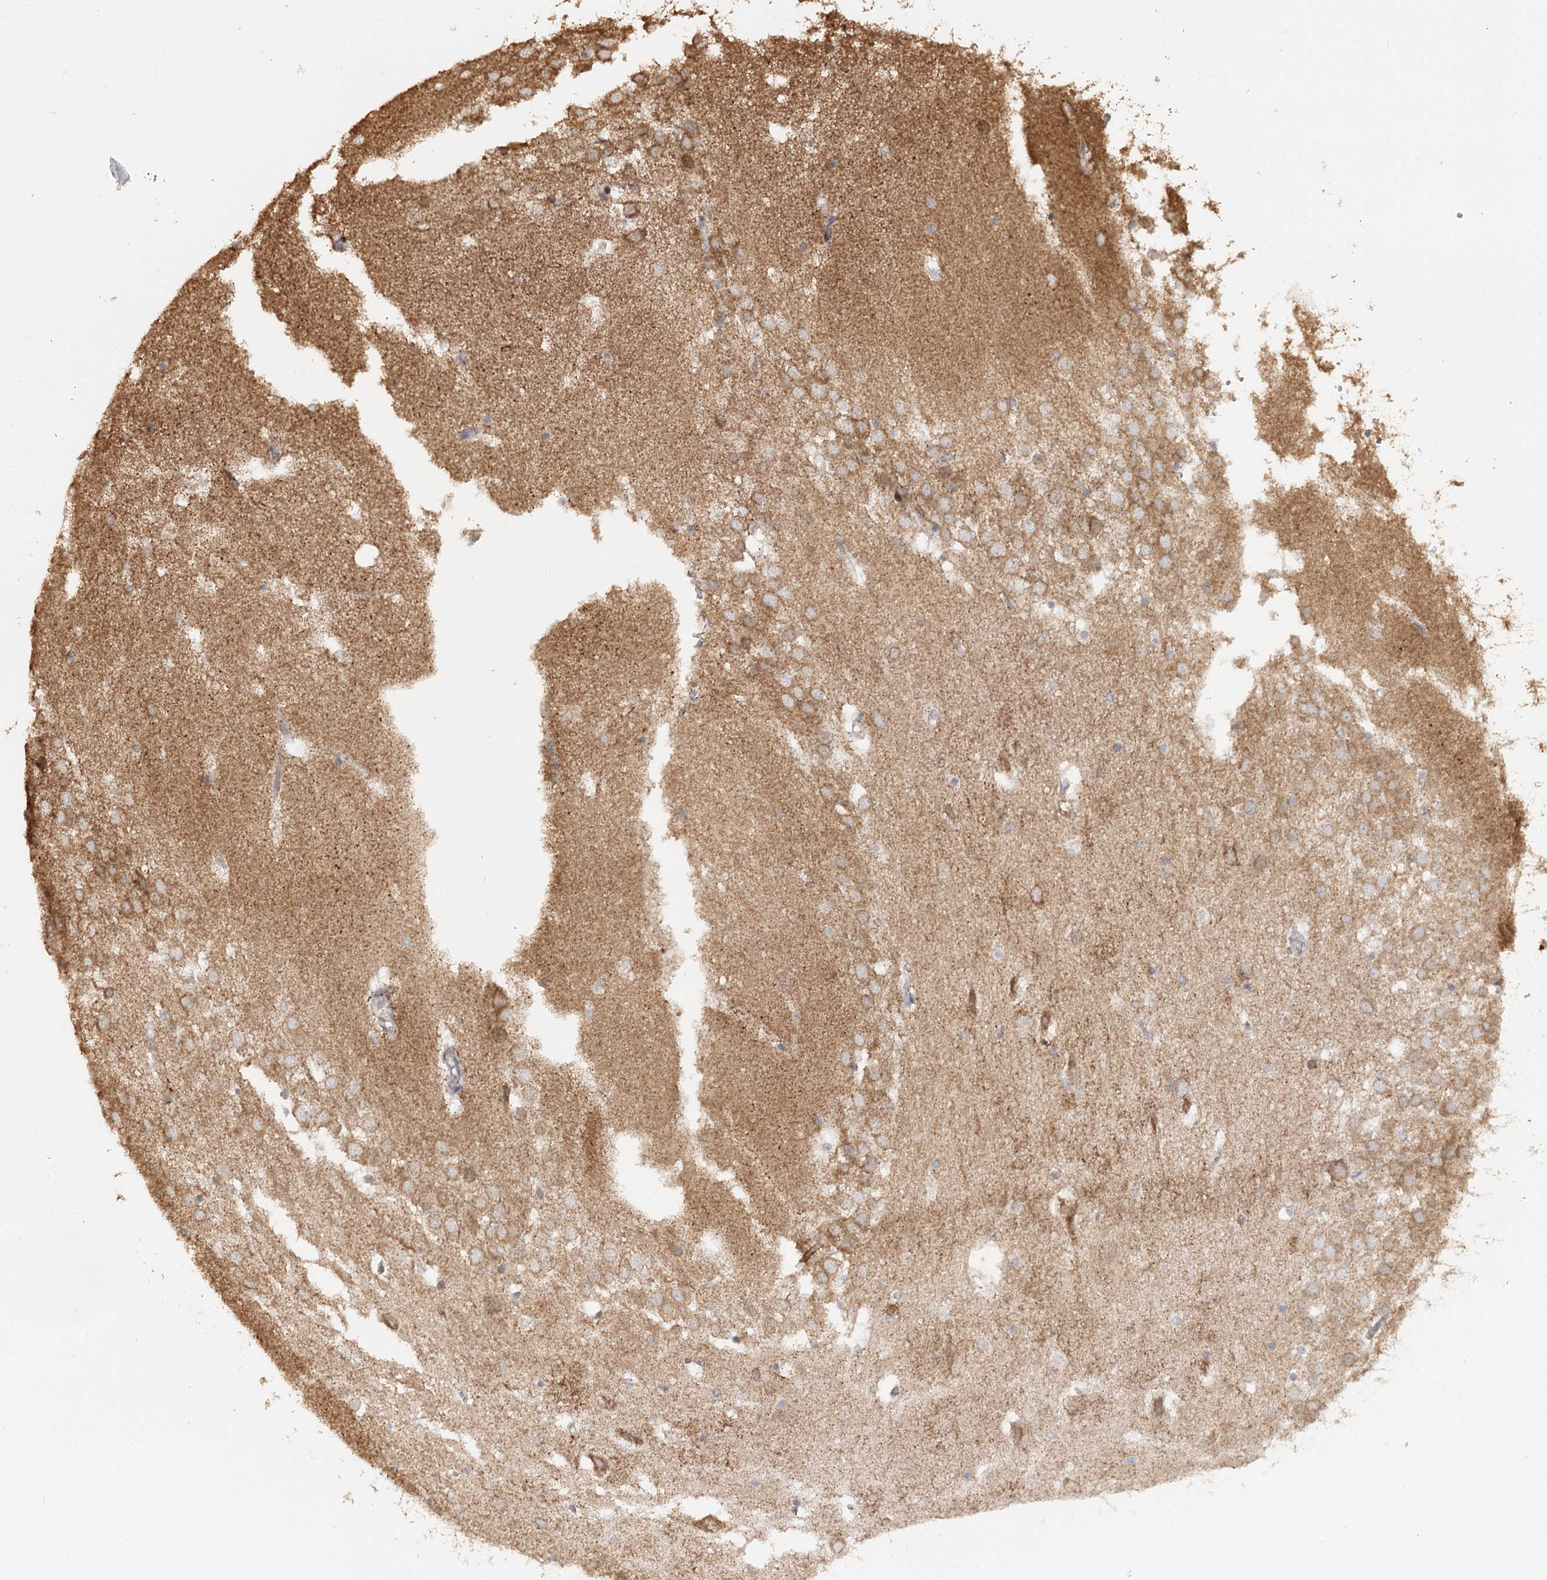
{"staining": {"intensity": "weak", "quantity": "25%-75%", "location": "cytoplasmic/membranous"}, "tissue": "hippocampus", "cell_type": "Glial cells", "image_type": "normal", "snomed": [{"axis": "morphology", "description": "Normal tissue, NOS"}, {"axis": "topography", "description": "Hippocampus"}], "caption": "Immunohistochemical staining of normal hippocampus displays low levels of weak cytoplasmic/membranous staining in about 25%-75% of glial cells.", "gene": "ZNRF3", "patient": {"sex": "female", "age": 52}}